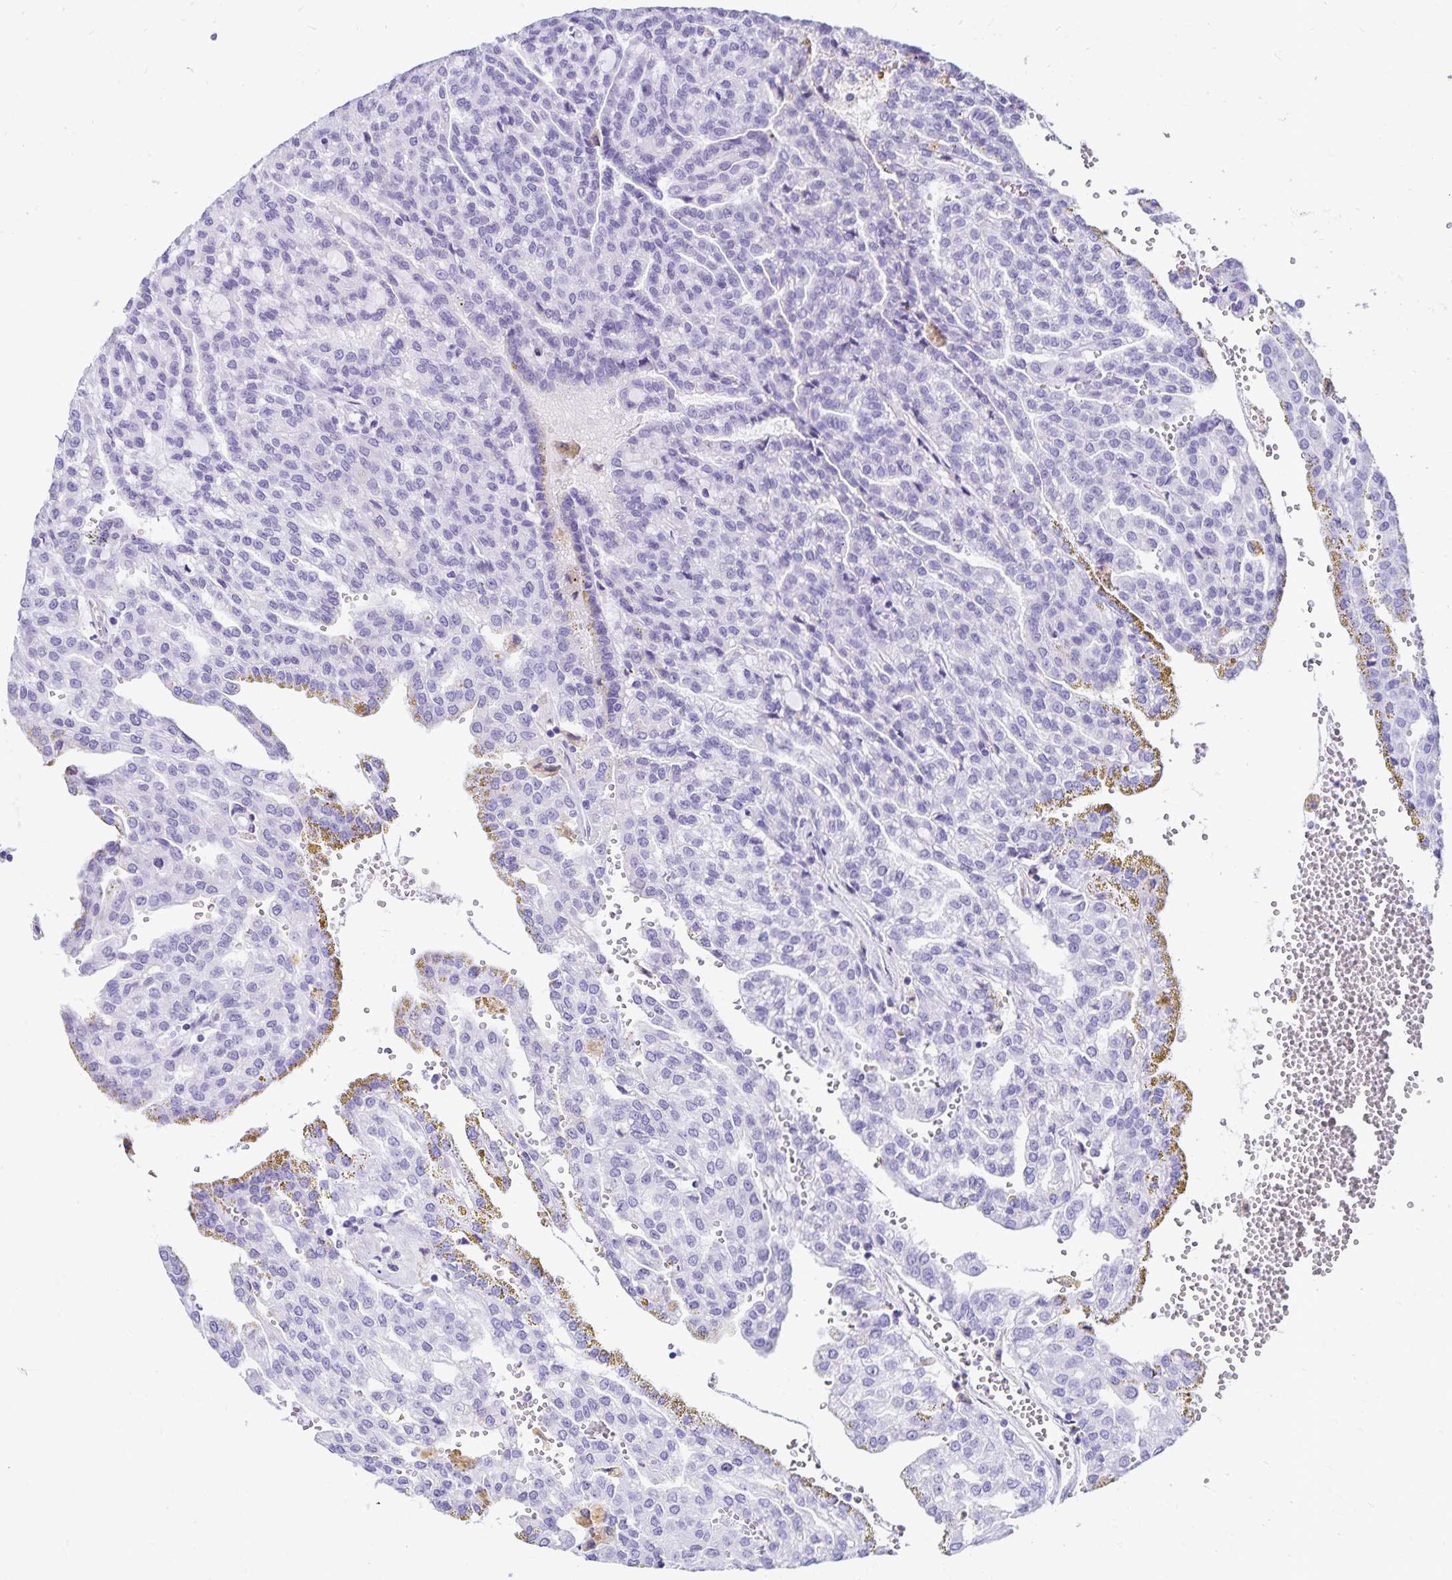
{"staining": {"intensity": "negative", "quantity": "none", "location": "none"}, "tissue": "renal cancer", "cell_type": "Tumor cells", "image_type": "cancer", "snomed": [{"axis": "morphology", "description": "Adenocarcinoma, NOS"}, {"axis": "topography", "description": "Kidney"}], "caption": "Adenocarcinoma (renal) stained for a protein using immunohistochemistry (IHC) shows no expression tumor cells.", "gene": "FAM166C", "patient": {"sex": "male", "age": 63}}